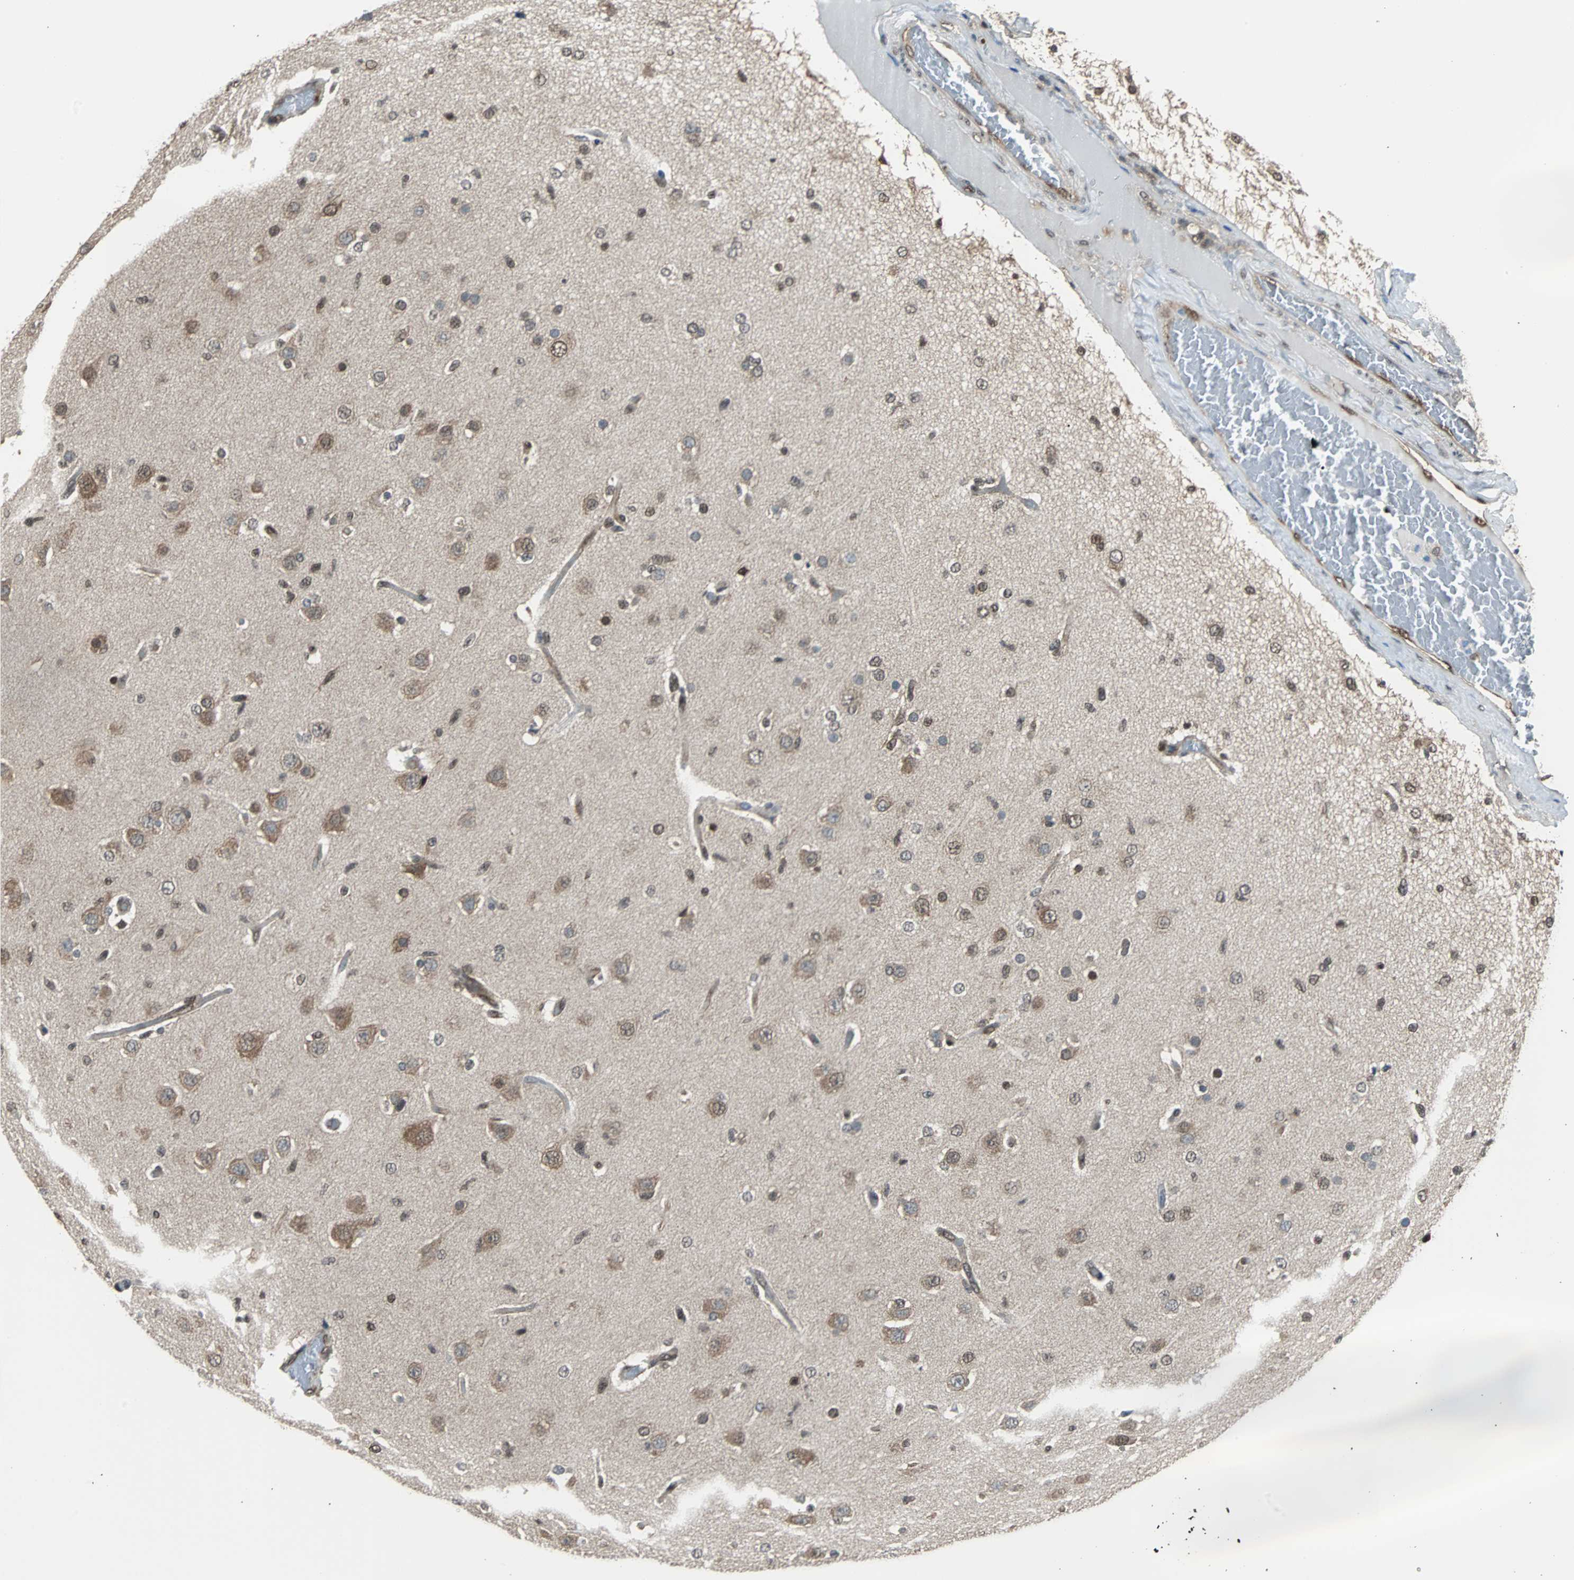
{"staining": {"intensity": "weak", "quantity": ">75%", "location": "cytoplasmic/membranous"}, "tissue": "glioma", "cell_type": "Tumor cells", "image_type": "cancer", "snomed": [{"axis": "morphology", "description": "Glioma, malignant, High grade"}, {"axis": "topography", "description": "Brain"}], "caption": "Brown immunohistochemical staining in malignant glioma (high-grade) shows weak cytoplasmic/membranous positivity in approximately >75% of tumor cells.", "gene": "VCP", "patient": {"sex": "male", "age": 33}}